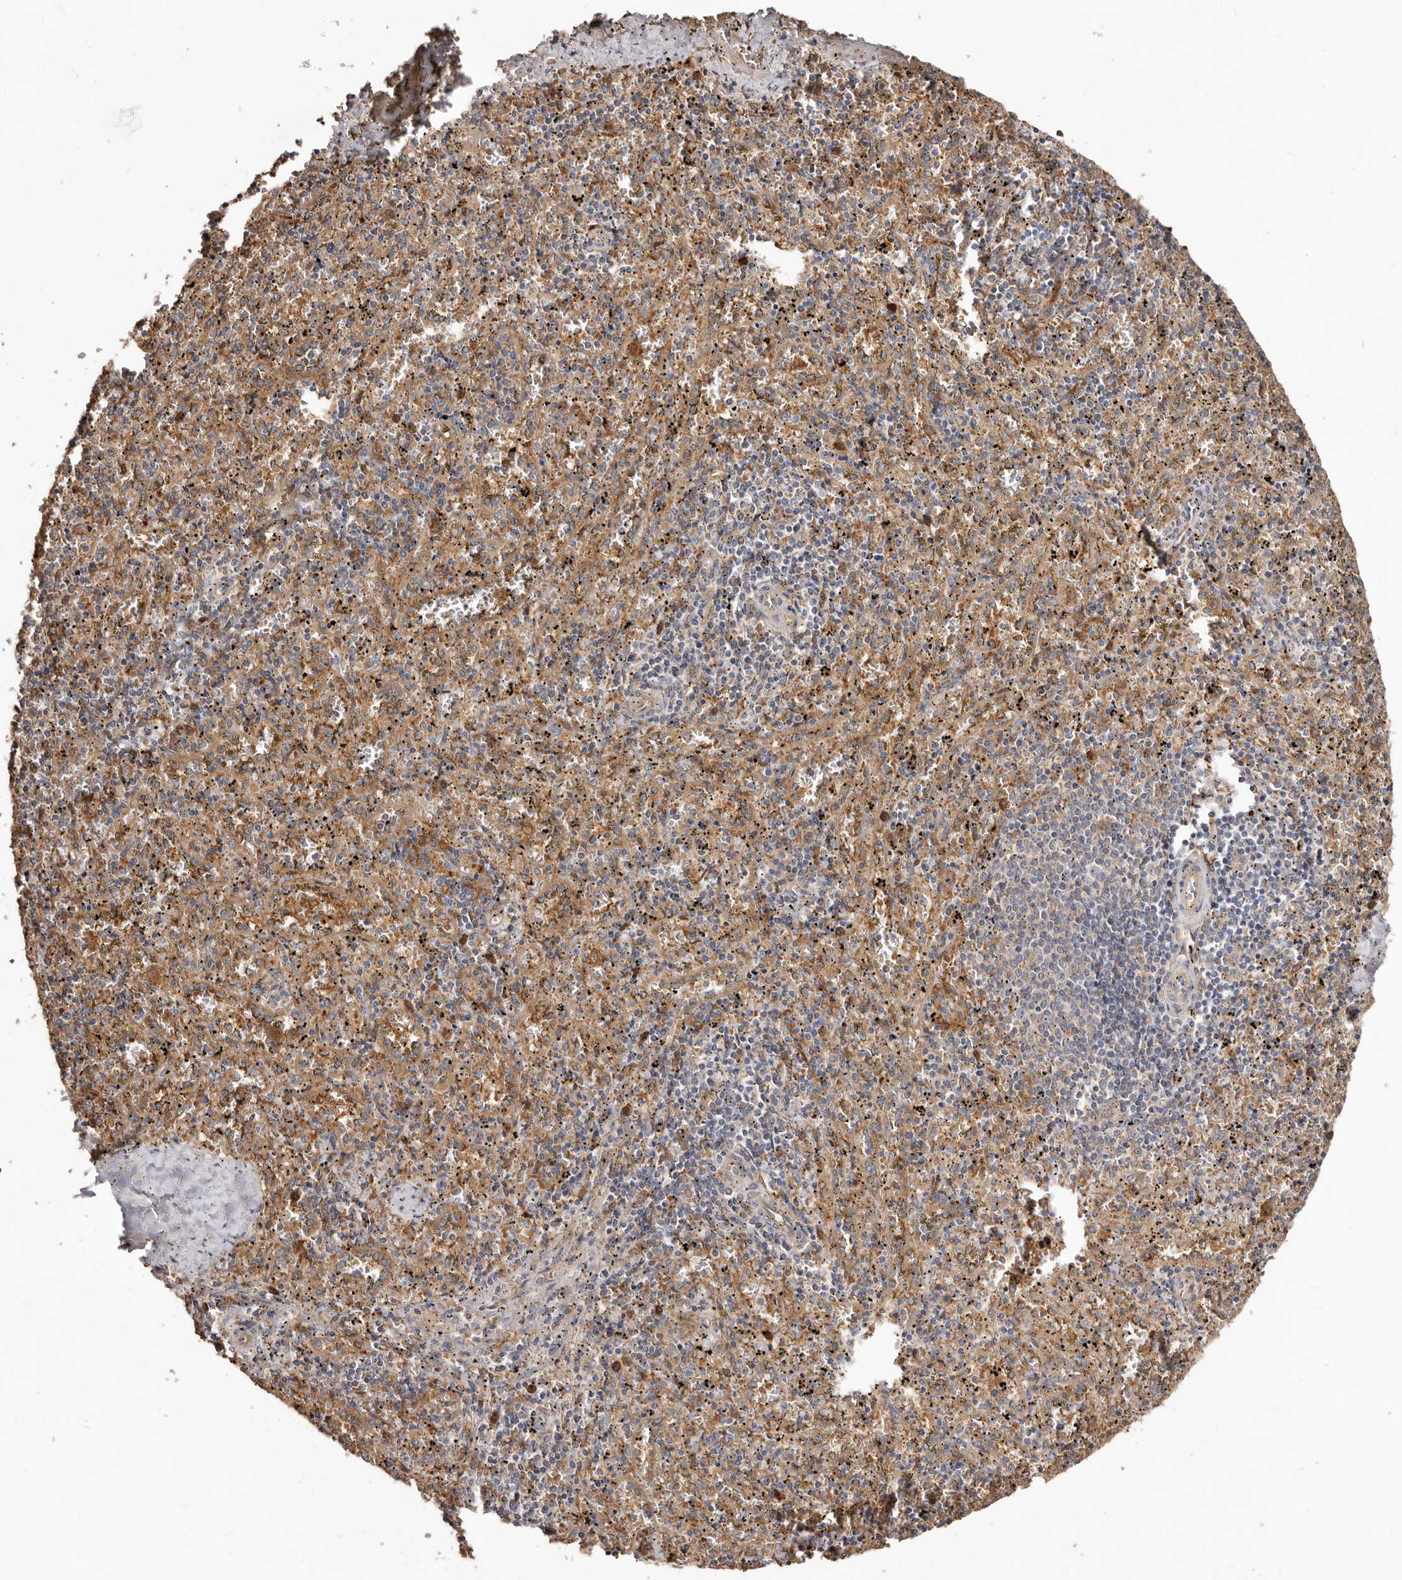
{"staining": {"intensity": "moderate", "quantity": ">75%", "location": "cytoplasmic/membranous"}, "tissue": "spleen", "cell_type": "Cells in red pulp", "image_type": "normal", "snomed": [{"axis": "morphology", "description": "Normal tissue, NOS"}, {"axis": "topography", "description": "Spleen"}], "caption": "Protein staining exhibits moderate cytoplasmic/membranous expression in approximately >75% of cells in red pulp in benign spleen. (DAB (3,3'-diaminobenzidine) IHC, brown staining for protein, blue staining for nuclei).", "gene": "LRRC25", "patient": {"sex": "male", "age": 11}}